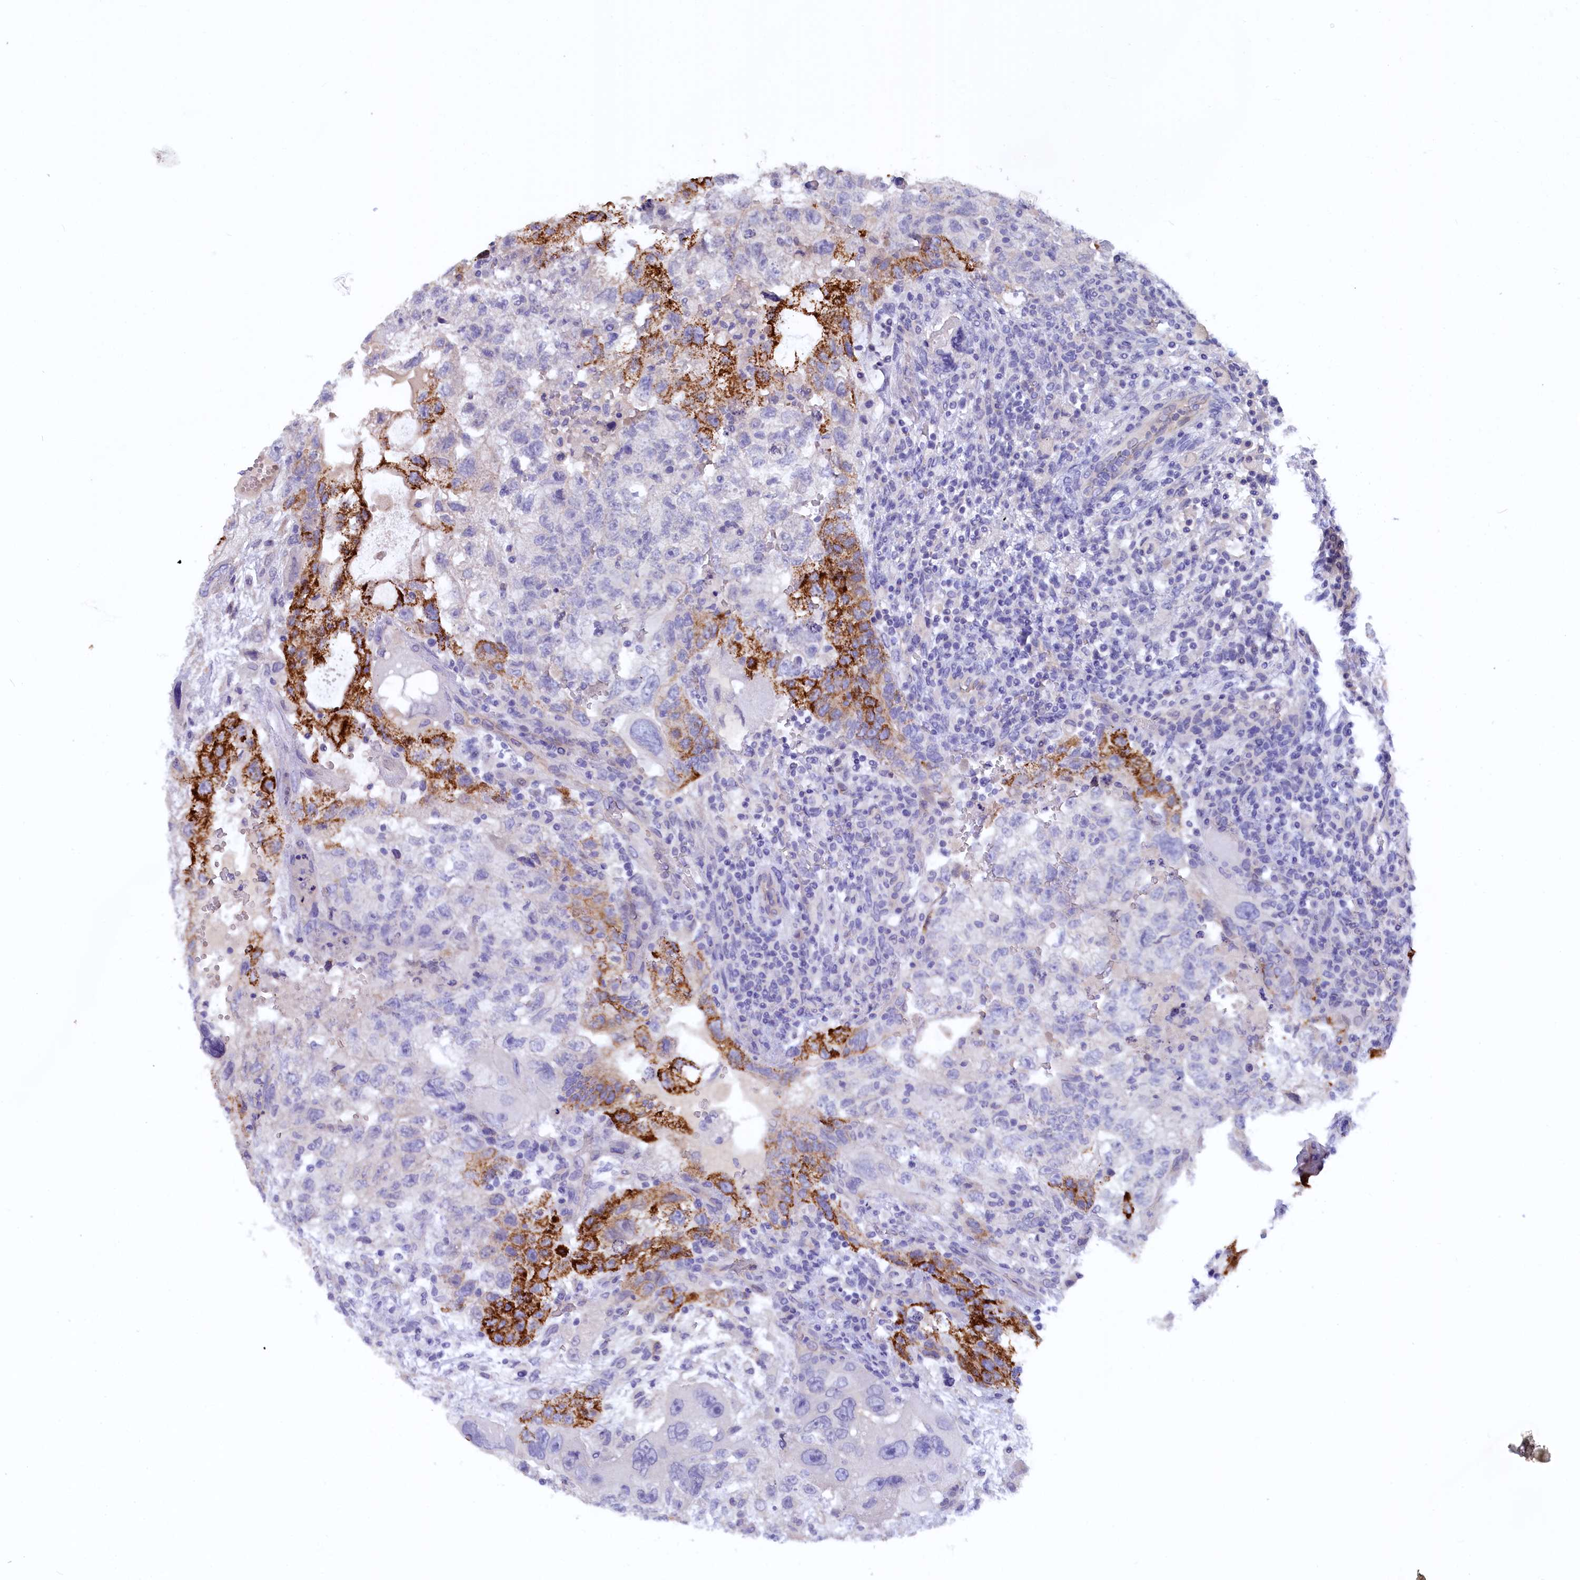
{"staining": {"intensity": "strong", "quantity": "<25%", "location": "cytoplasmic/membranous"}, "tissue": "testis cancer", "cell_type": "Tumor cells", "image_type": "cancer", "snomed": [{"axis": "morphology", "description": "Carcinoma, Embryonal, NOS"}, {"axis": "topography", "description": "Testis"}], "caption": "A micrograph of human embryonal carcinoma (testis) stained for a protein shows strong cytoplasmic/membranous brown staining in tumor cells.", "gene": "ZSWIM4", "patient": {"sex": "male", "age": 36}}